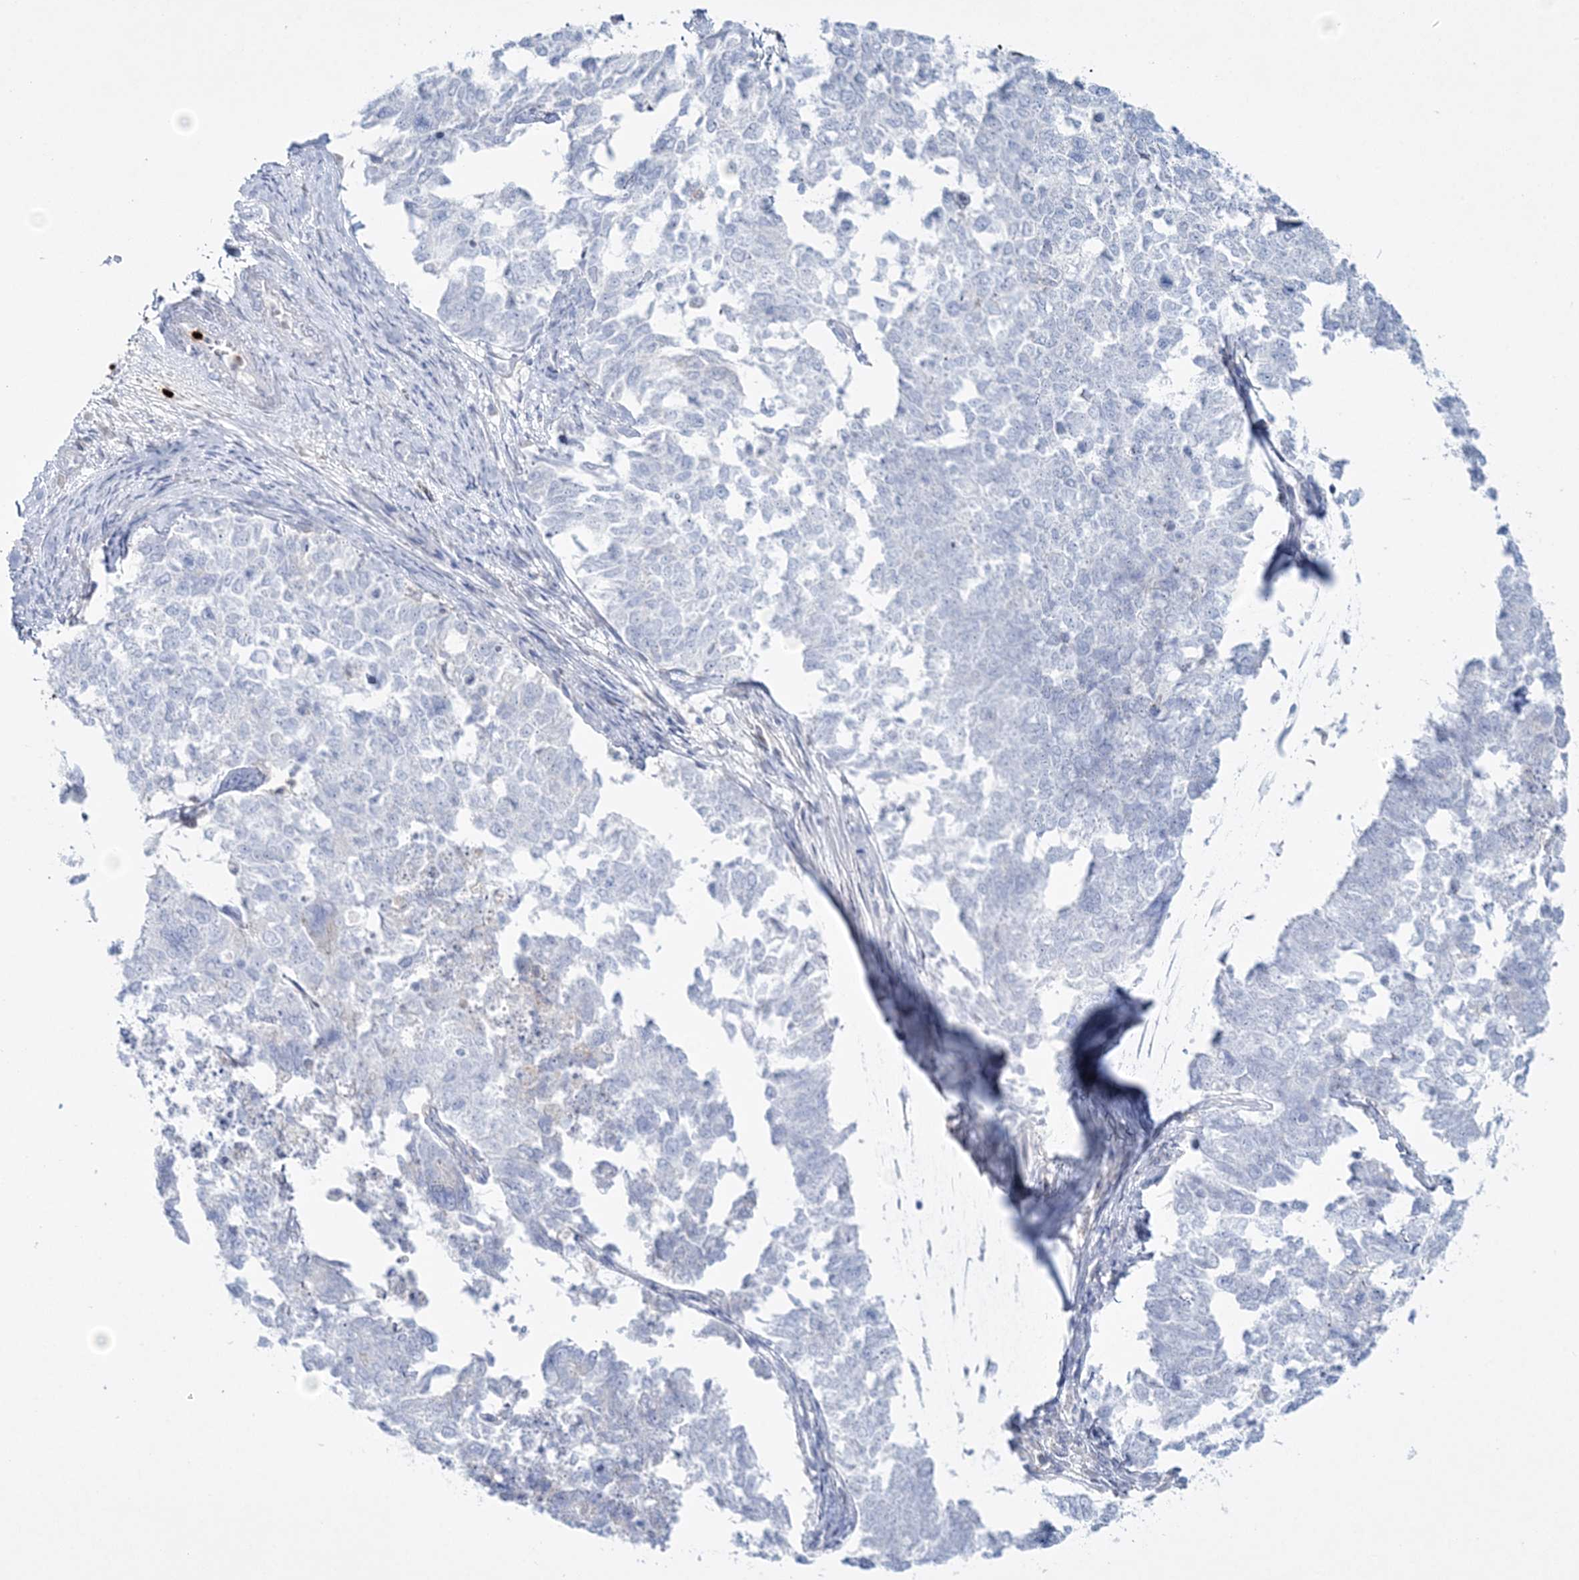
{"staining": {"intensity": "negative", "quantity": "none", "location": "none"}, "tissue": "cervical cancer", "cell_type": "Tumor cells", "image_type": "cancer", "snomed": [{"axis": "morphology", "description": "Squamous cell carcinoma, NOS"}, {"axis": "topography", "description": "Cervix"}], "caption": "Protein analysis of squamous cell carcinoma (cervical) reveals no significant positivity in tumor cells. Nuclei are stained in blue.", "gene": "WDSUB1", "patient": {"sex": "female", "age": 63}}